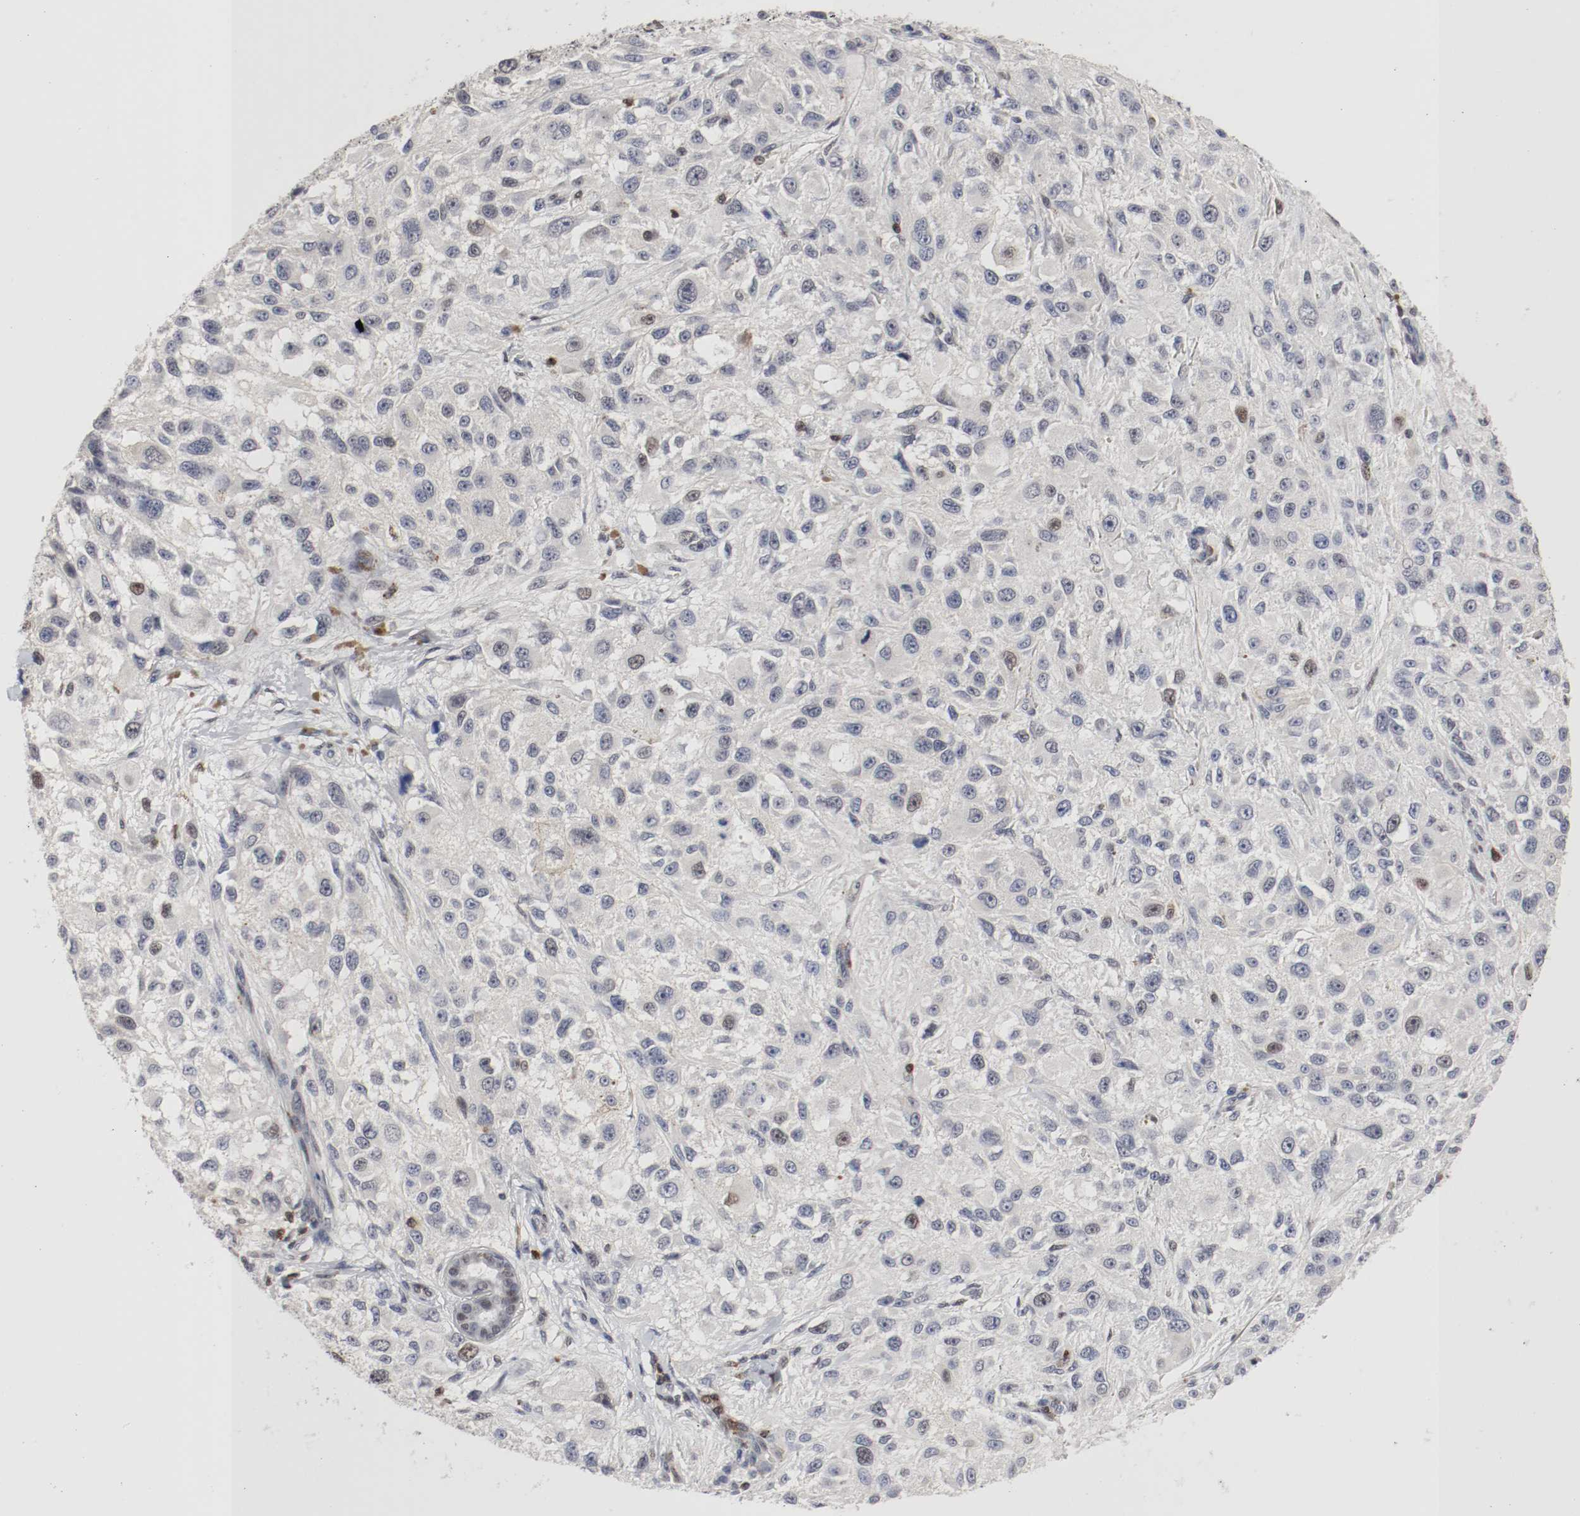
{"staining": {"intensity": "negative", "quantity": "none", "location": "none"}, "tissue": "melanoma", "cell_type": "Tumor cells", "image_type": "cancer", "snomed": [{"axis": "morphology", "description": "Necrosis, NOS"}, {"axis": "morphology", "description": "Malignant melanoma, NOS"}, {"axis": "topography", "description": "Skin"}], "caption": "High magnification brightfield microscopy of melanoma stained with DAB (3,3'-diaminobenzidine) (brown) and counterstained with hematoxylin (blue): tumor cells show no significant expression. (Stains: DAB immunohistochemistry with hematoxylin counter stain, Microscopy: brightfield microscopy at high magnification).", "gene": "JUND", "patient": {"sex": "female", "age": 87}}